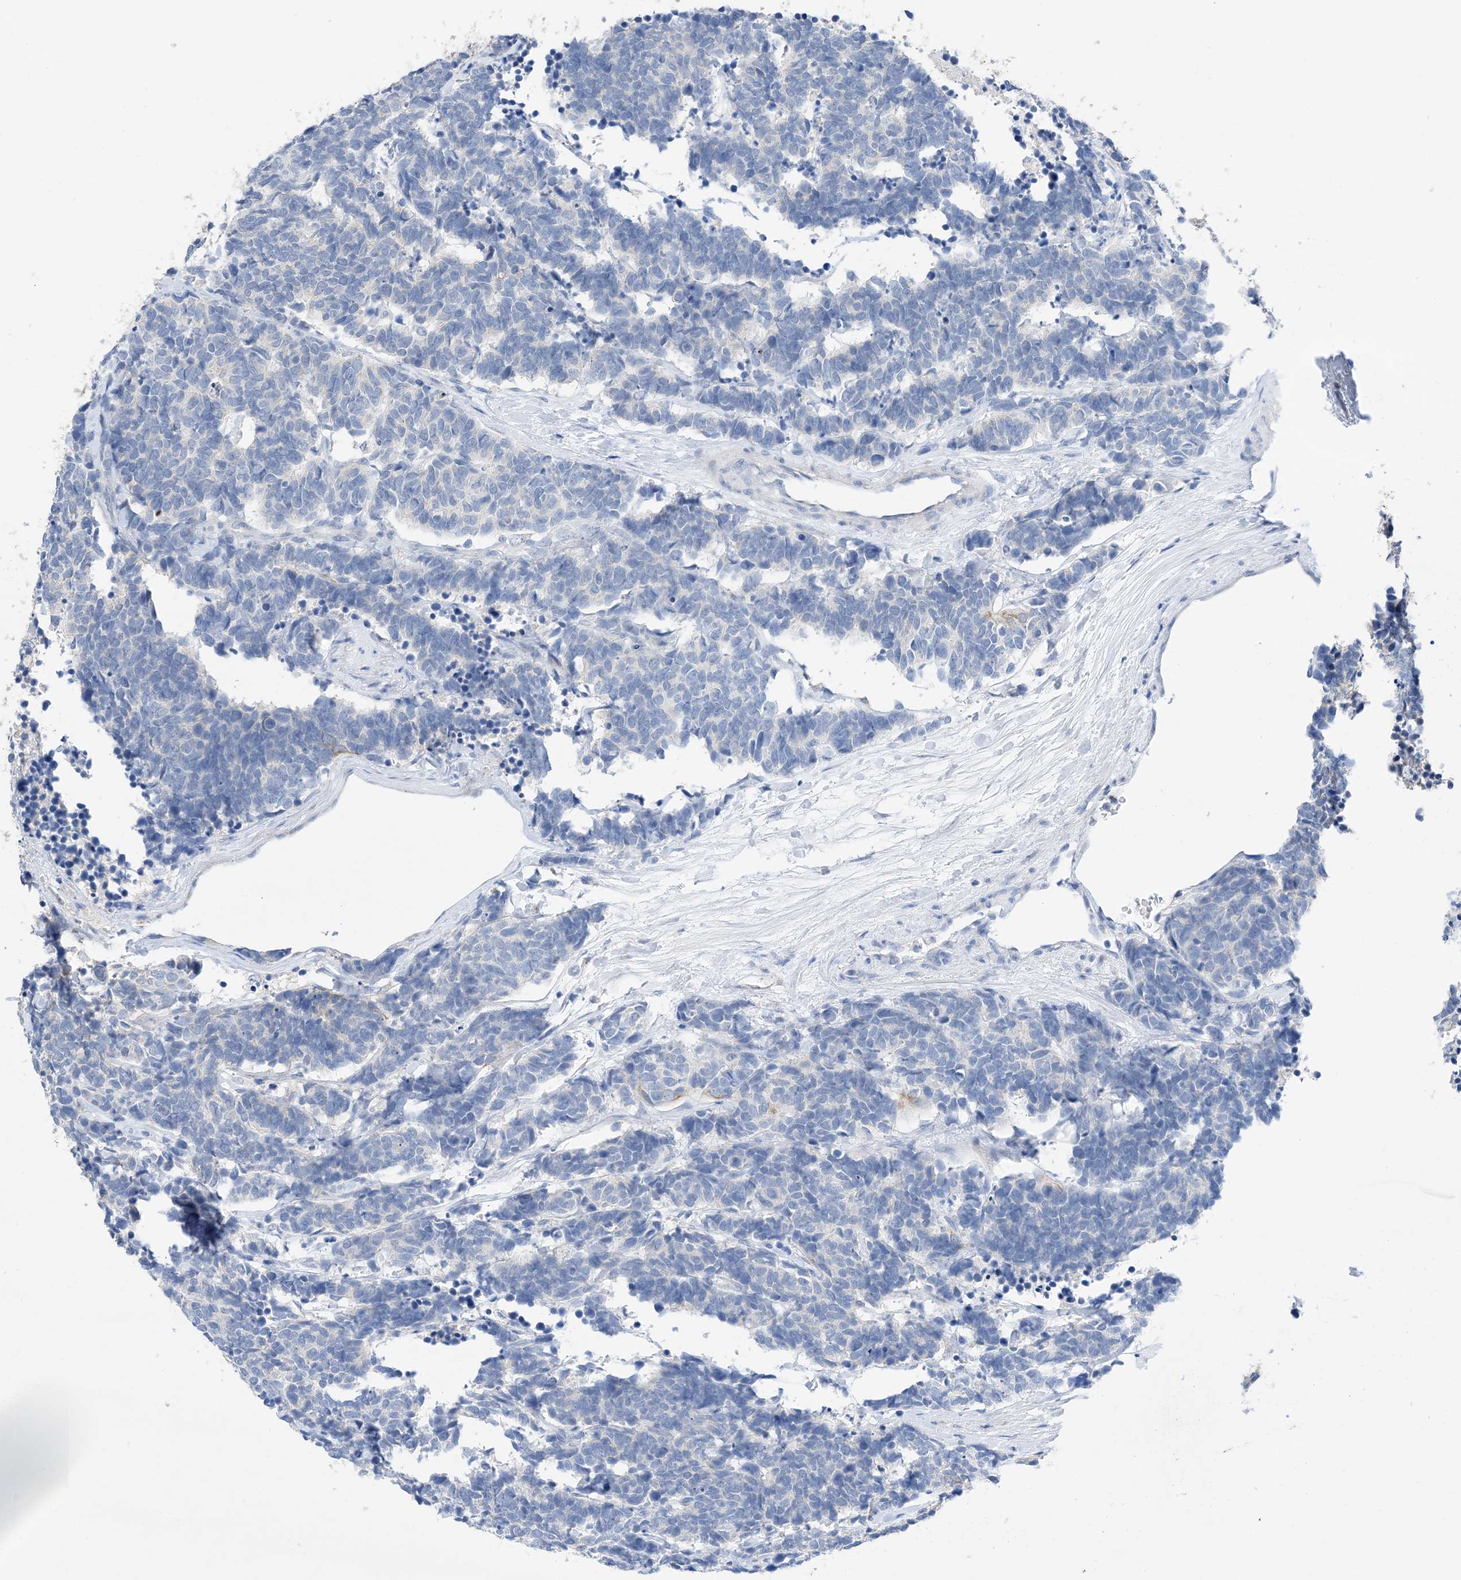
{"staining": {"intensity": "negative", "quantity": "none", "location": "none"}, "tissue": "carcinoid", "cell_type": "Tumor cells", "image_type": "cancer", "snomed": [{"axis": "morphology", "description": "Carcinoma, NOS"}, {"axis": "morphology", "description": "Carcinoid, malignant, NOS"}, {"axis": "topography", "description": "Urinary bladder"}], "caption": "There is no significant expression in tumor cells of carcinoid.", "gene": "PLK4", "patient": {"sex": "male", "age": 57}}